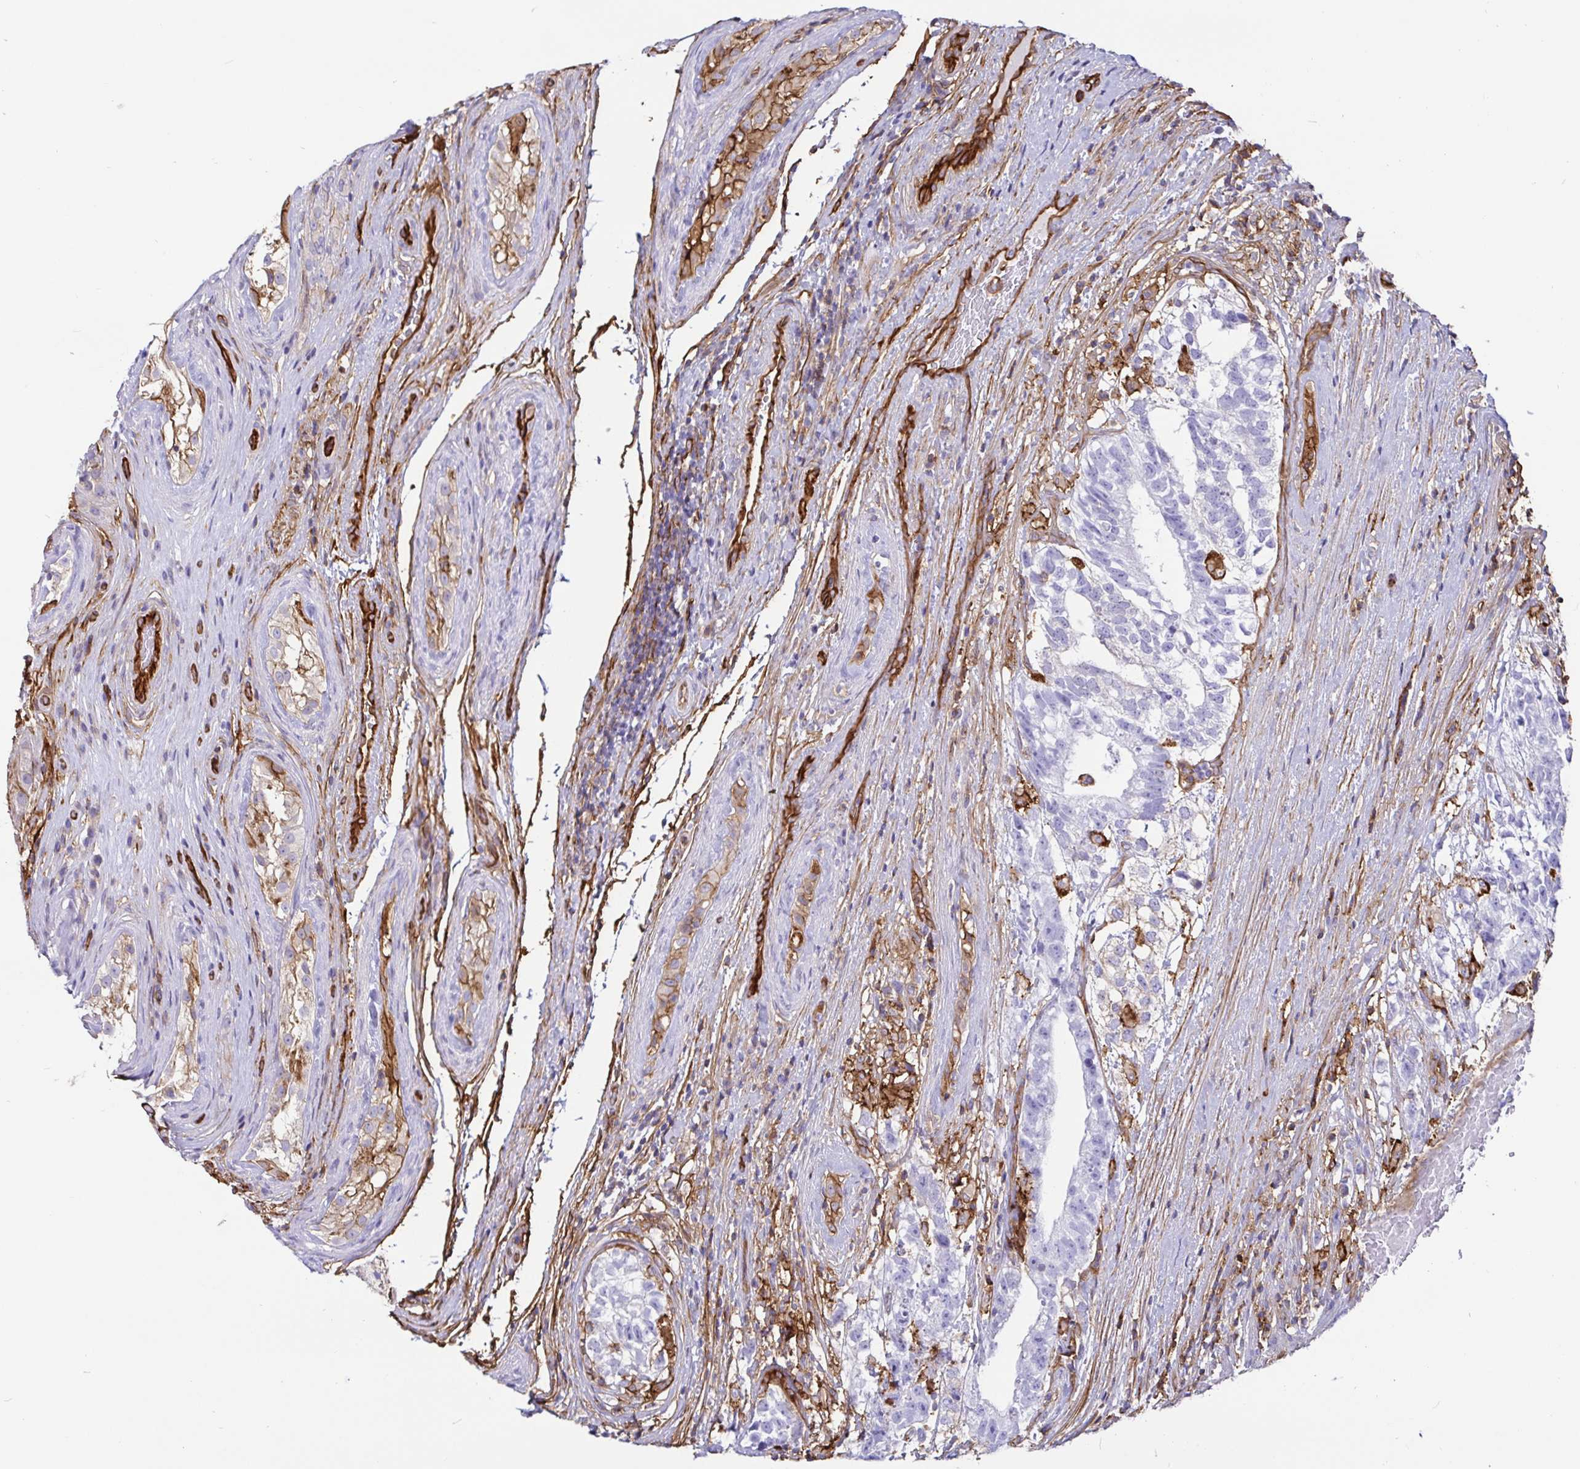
{"staining": {"intensity": "negative", "quantity": "none", "location": "none"}, "tissue": "testis cancer", "cell_type": "Tumor cells", "image_type": "cancer", "snomed": [{"axis": "morphology", "description": "Seminoma, NOS"}, {"axis": "morphology", "description": "Carcinoma, Embryonal, NOS"}, {"axis": "topography", "description": "Testis"}], "caption": "The micrograph shows no significant staining in tumor cells of seminoma (testis). The staining is performed using DAB brown chromogen with nuclei counter-stained in using hematoxylin.", "gene": "ANXA2", "patient": {"sex": "male", "age": 41}}